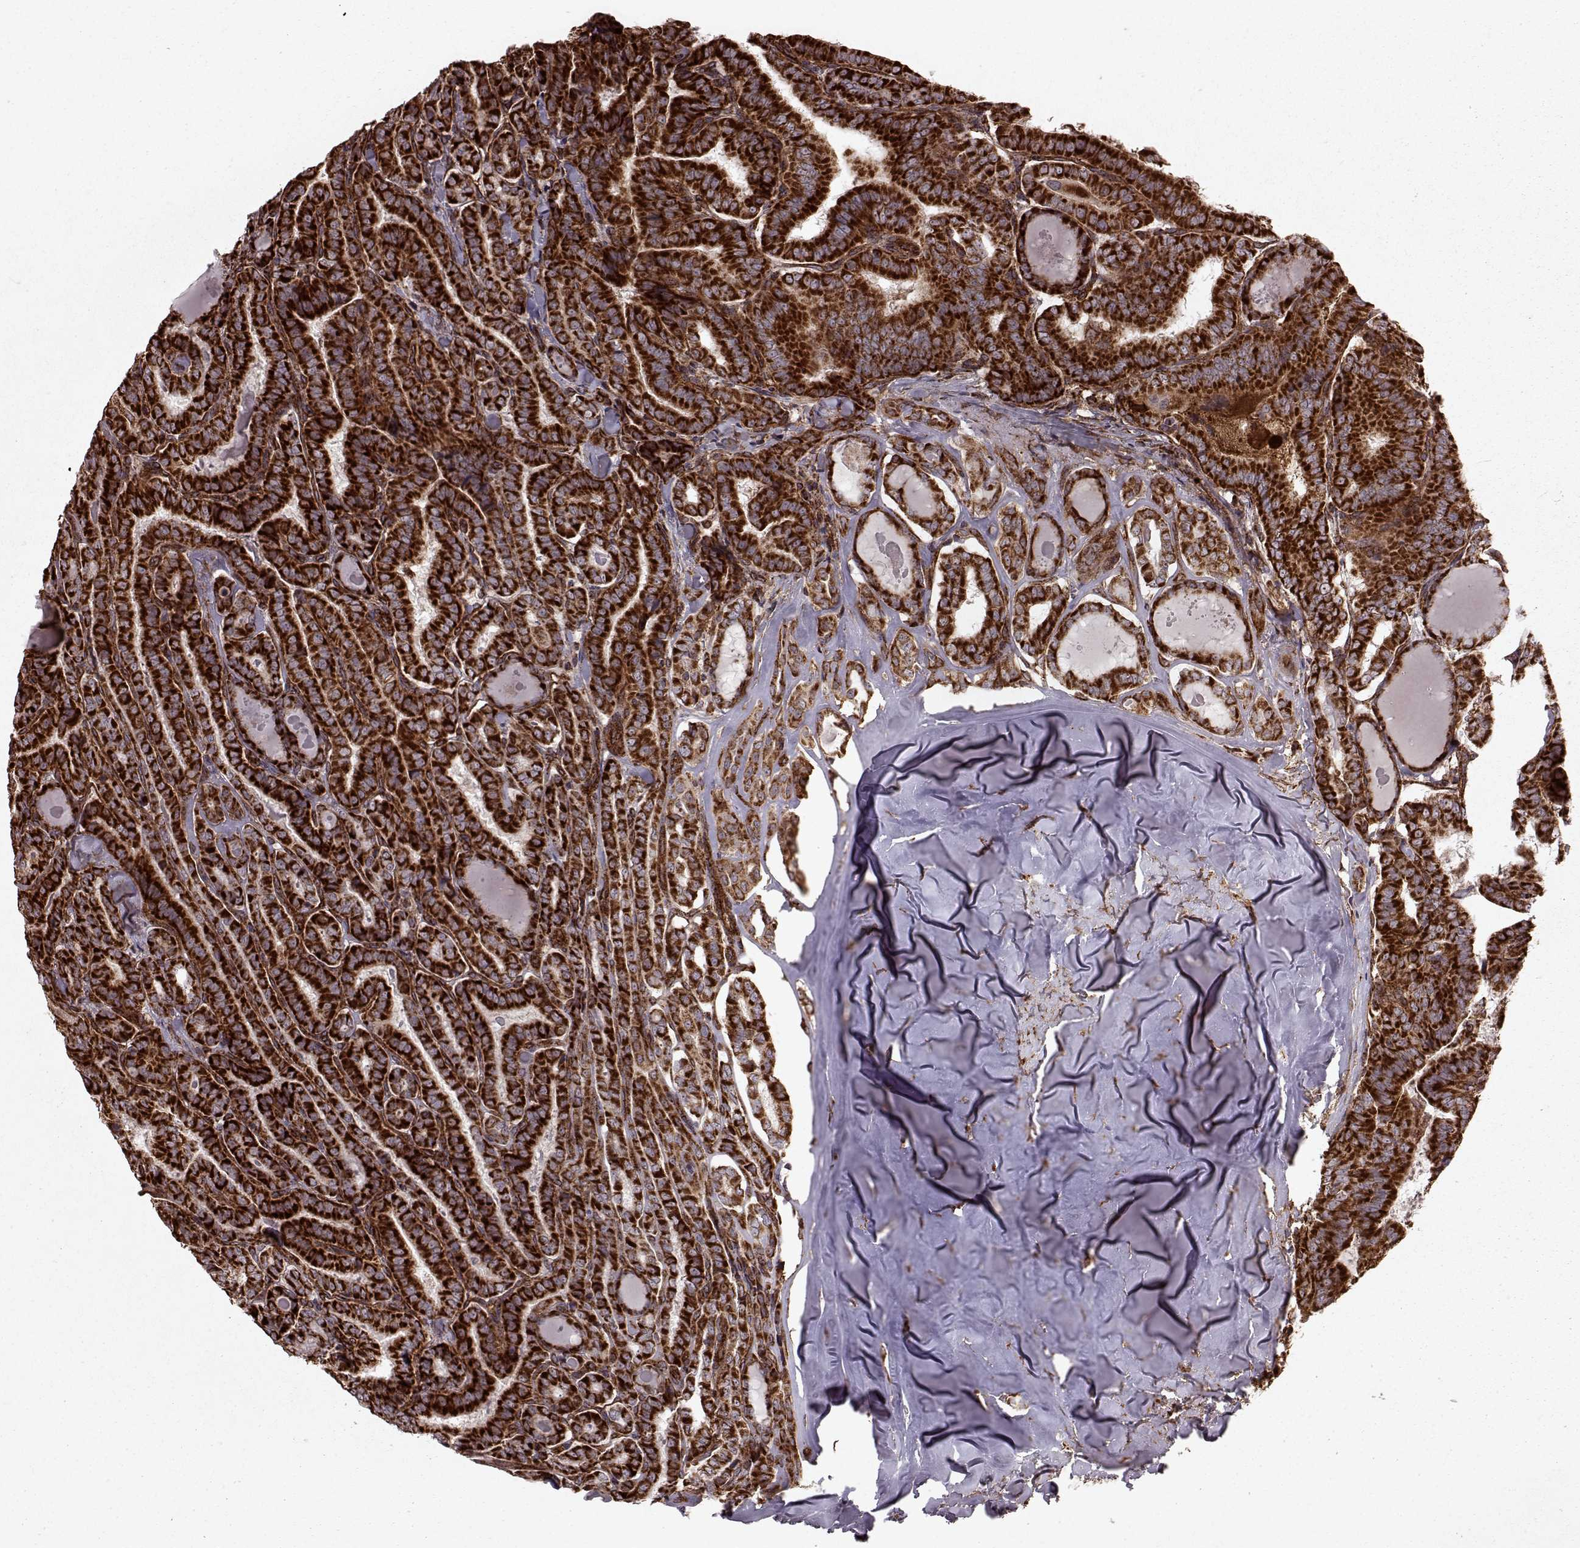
{"staining": {"intensity": "strong", "quantity": ">75%", "location": "cytoplasmic/membranous"}, "tissue": "thyroid cancer", "cell_type": "Tumor cells", "image_type": "cancer", "snomed": [{"axis": "morphology", "description": "Papillary adenocarcinoma, NOS"}, {"axis": "morphology", "description": "Papillary adenoma metastatic"}, {"axis": "topography", "description": "Thyroid gland"}], "caption": "The immunohistochemical stain shows strong cytoplasmic/membranous staining in tumor cells of papillary adenocarcinoma (thyroid) tissue.", "gene": "FXN", "patient": {"sex": "female", "age": 50}}